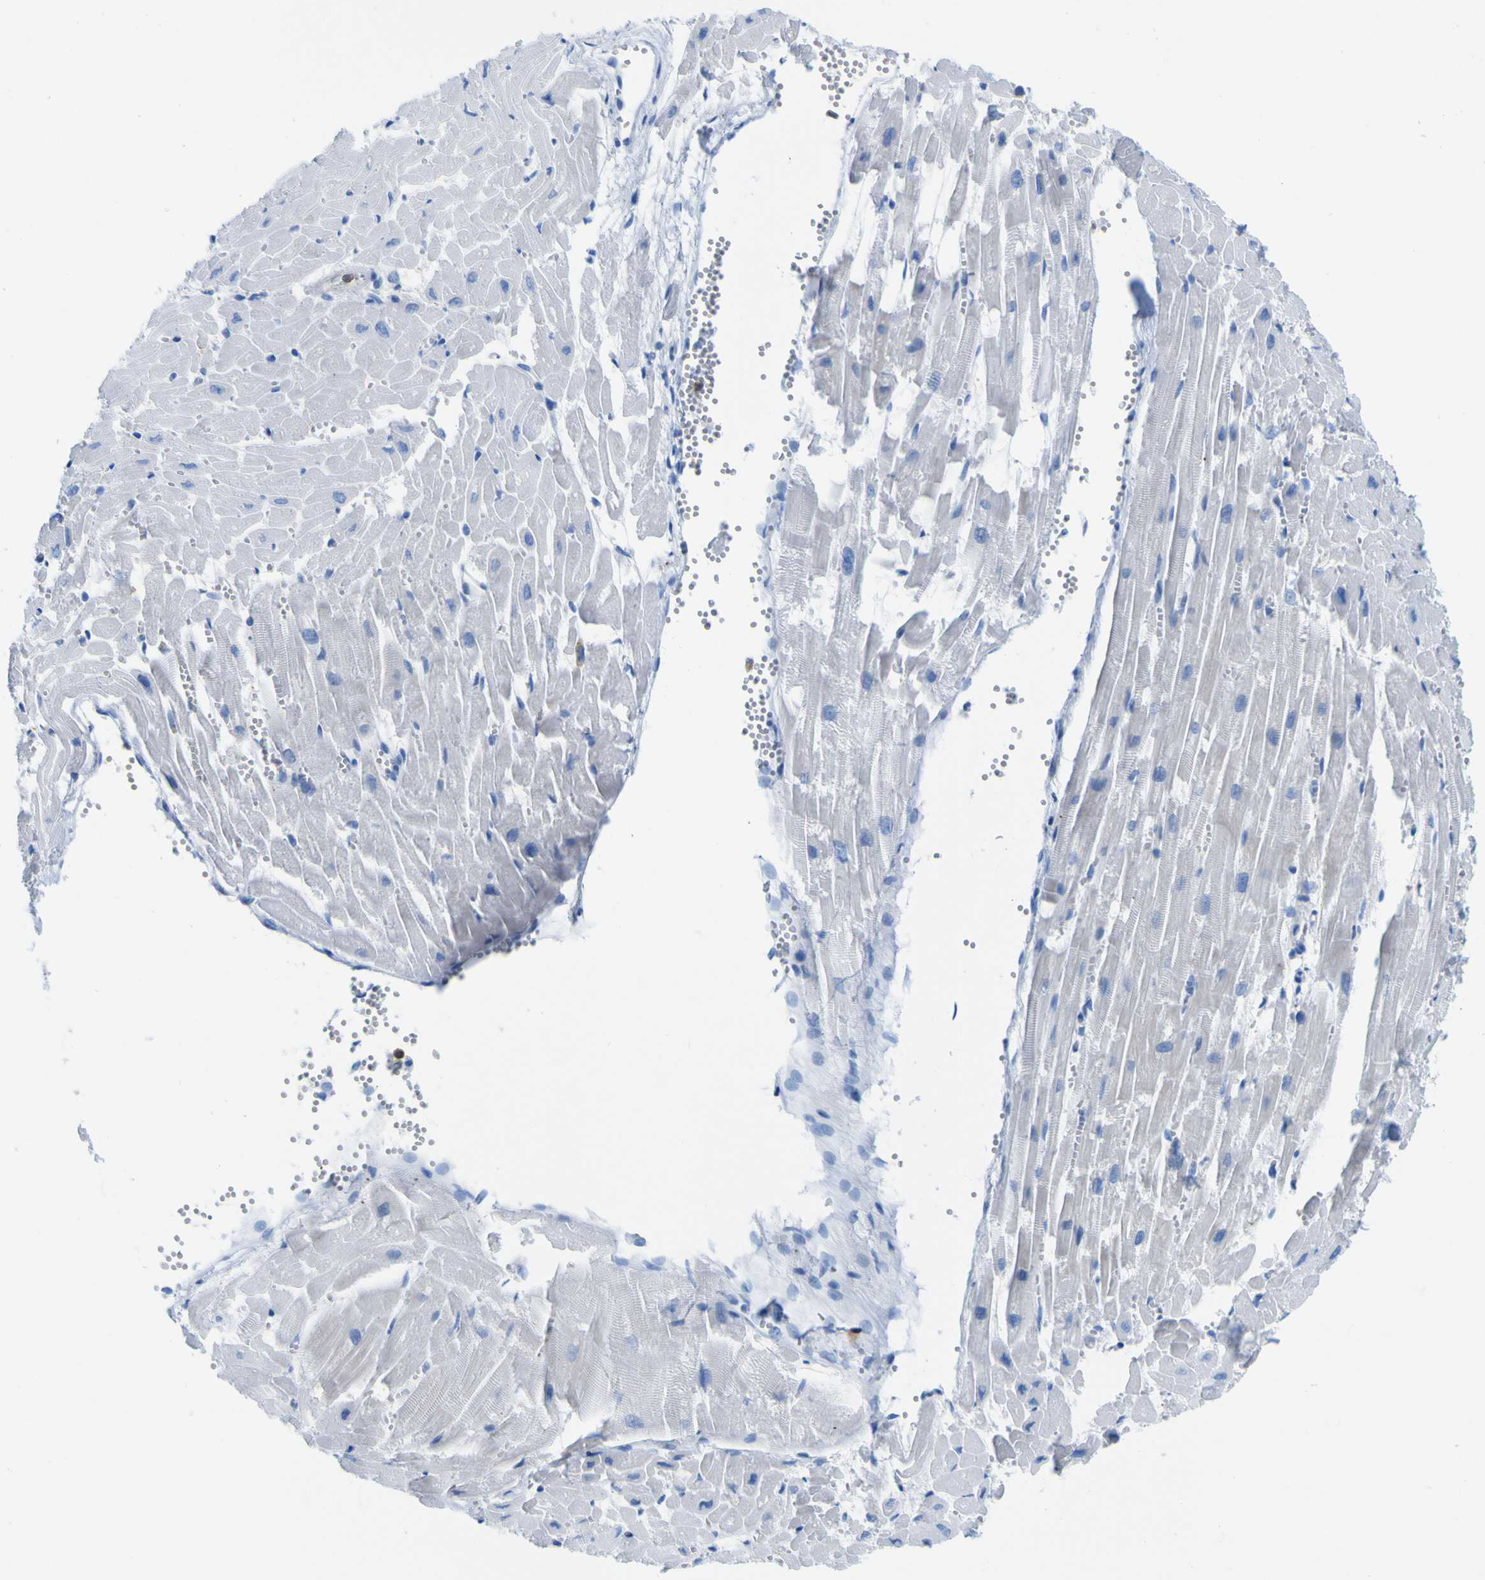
{"staining": {"intensity": "negative", "quantity": "none", "location": "none"}, "tissue": "heart muscle", "cell_type": "Cardiomyocytes", "image_type": "normal", "snomed": [{"axis": "morphology", "description": "Normal tissue, NOS"}, {"axis": "topography", "description": "Heart"}], "caption": "DAB (3,3'-diaminobenzidine) immunohistochemical staining of normal human heart muscle exhibits no significant positivity in cardiomyocytes. (Brightfield microscopy of DAB (3,3'-diaminobenzidine) immunohistochemistry (IHC) at high magnification).", "gene": "ABHD3", "patient": {"sex": "female", "age": 19}}